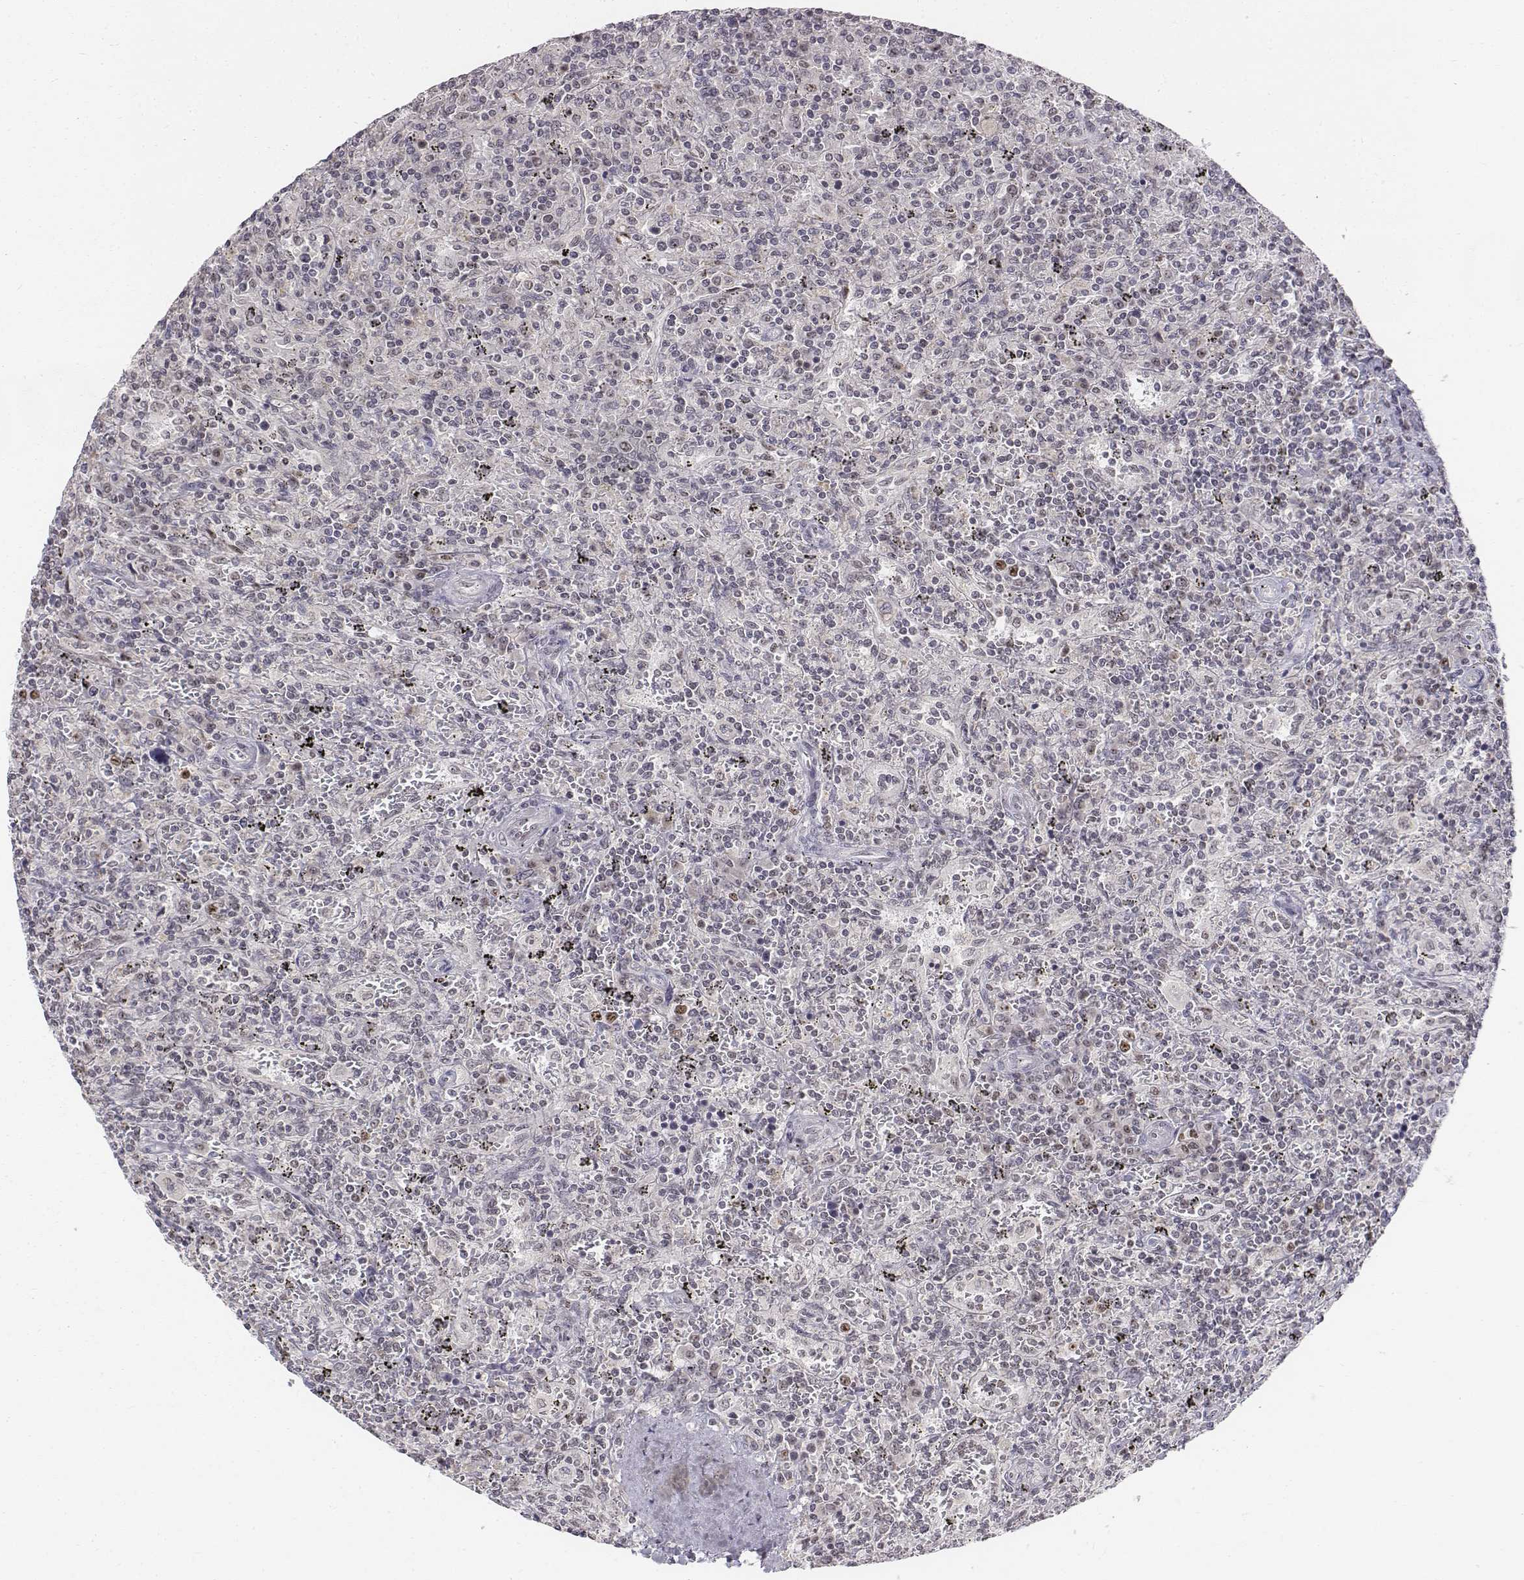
{"staining": {"intensity": "negative", "quantity": "none", "location": "none"}, "tissue": "lymphoma", "cell_type": "Tumor cells", "image_type": "cancer", "snomed": [{"axis": "morphology", "description": "Malignant lymphoma, non-Hodgkin's type, Low grade"}, {"axis": "topography", "description": "Spleen"}], "caption": "Immunohistochemical staining of low-grade malignant lymphoma, non-Hodgkin's type shows no significant expression in tumor cells.", "gene": "PHF6", "patient": {"sex": "male", "age": 62}}